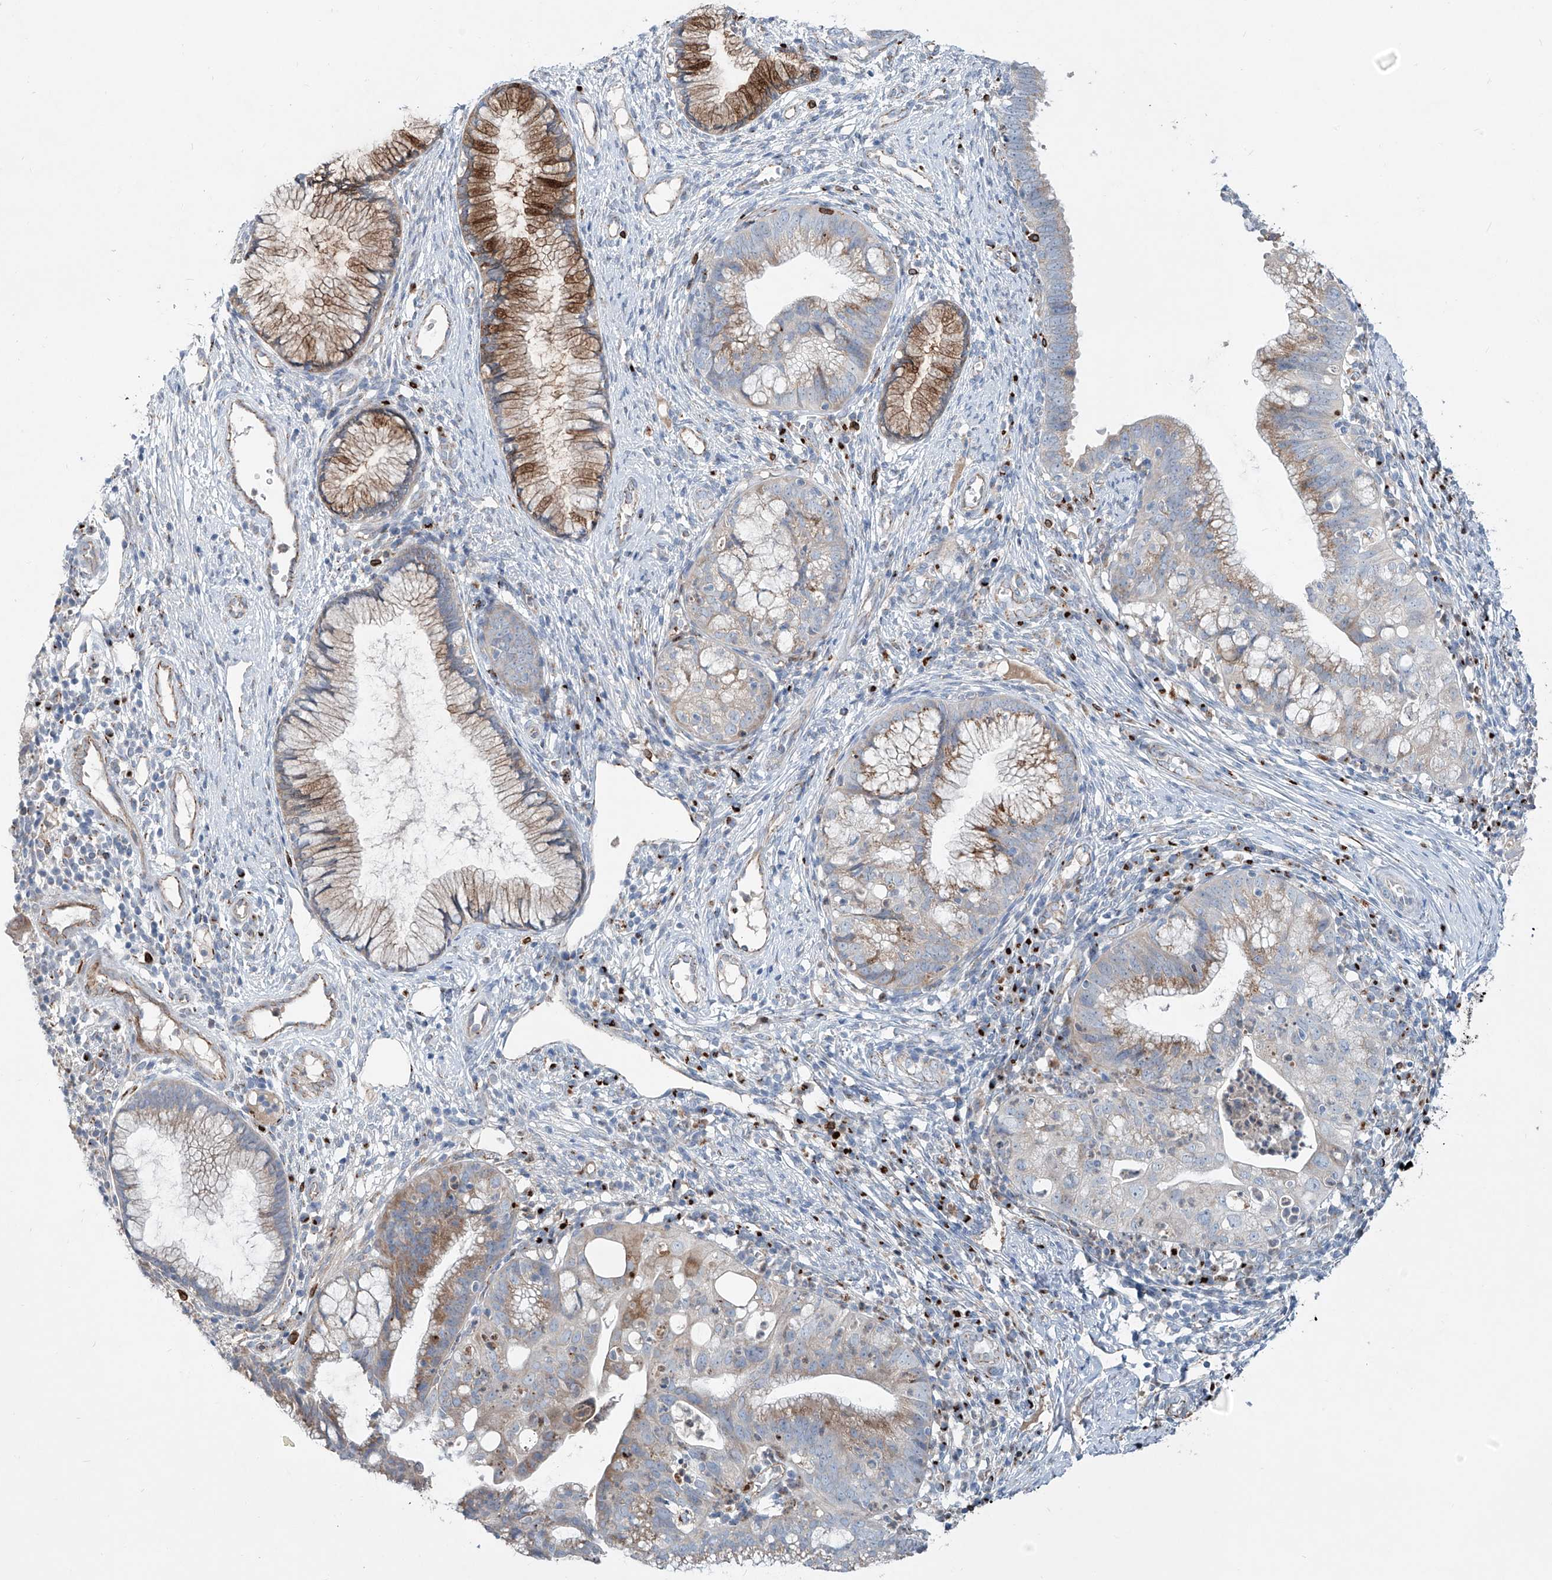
{"staining": {"intensity": "moderate", "quantity": "25%-75%", "location": "cytoplasmic/membranous"}, "tissue": "cervical cancer", "cell_type": "Tumor cells", "image_type": "cancer", "snomed": [{"axis": "morphology", "description": "Adenocarcinoma, NOS"}, {"axis": "topography", "description": "Cervix"}], "caption": "Immunohistochemical staining of human cervical cancer displays moderate cytoplasmic/membranous protein expression in approximately 25%-75% of tumor cells. Using DAB (brown) and hematoxylin (blue) stains, captured at high magnification using brightfield microscopy.", "gene": "CDH5", "patient": {"sex": "female", "age": 36}}